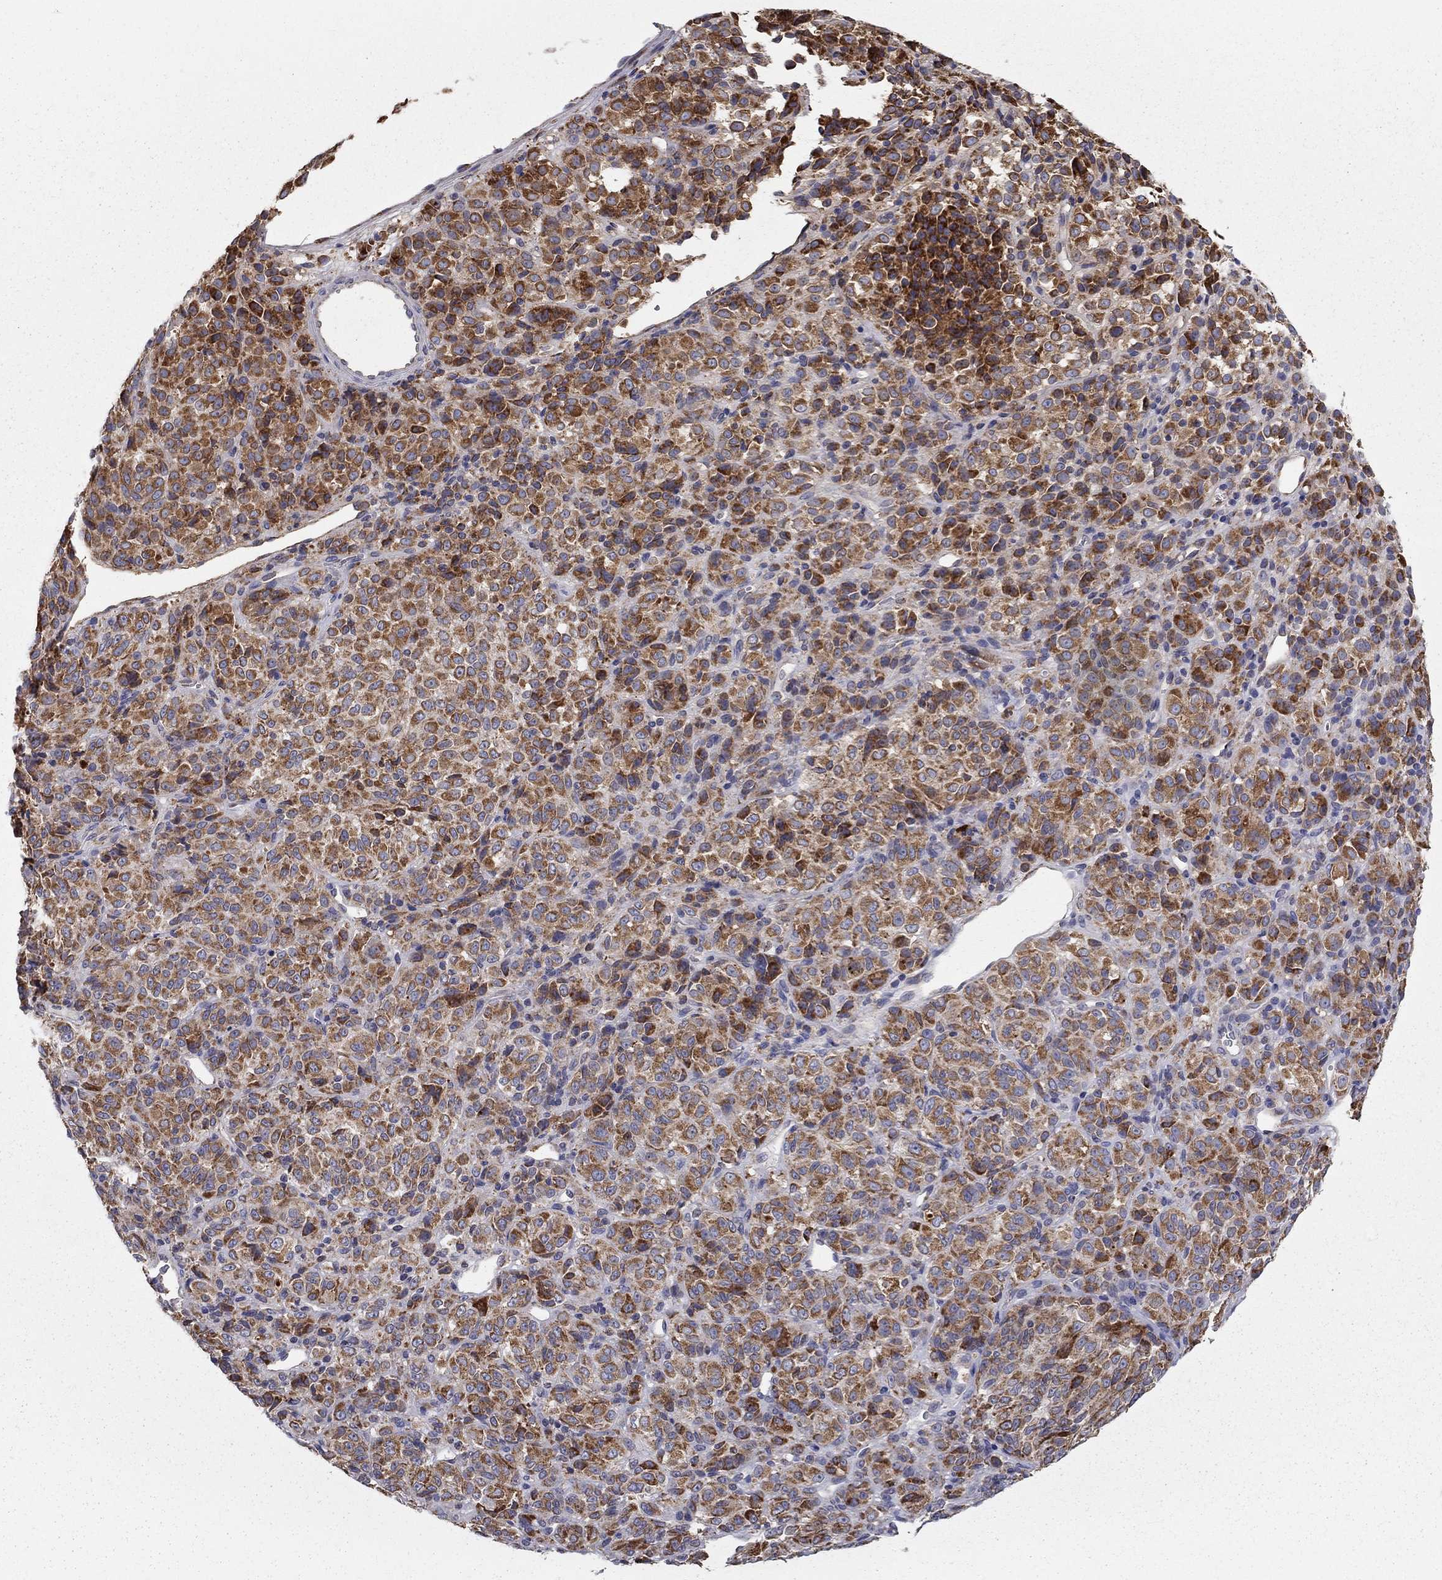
{"staining": {"intensity": "strong", "quantity": ">75%", "location": "cytoplasmic/membranous"}, "tissue": "melanoma", "cell_type": "Tumor cells", "image_type": "cancer", "snomed": [{"axis": "morphology", "description": "Malignant melanoma, Metastatic site"}, {"axis": "topography", "description": "Brain"}], "caption": "Melanoma stained with immunohistochemistry (IHC) exhibits strong cytoplasmic/membranous expression in approximately >75% of tumor cells.", "gene": "PRDX4", "patient": {"sex": "female", "age": 56}}